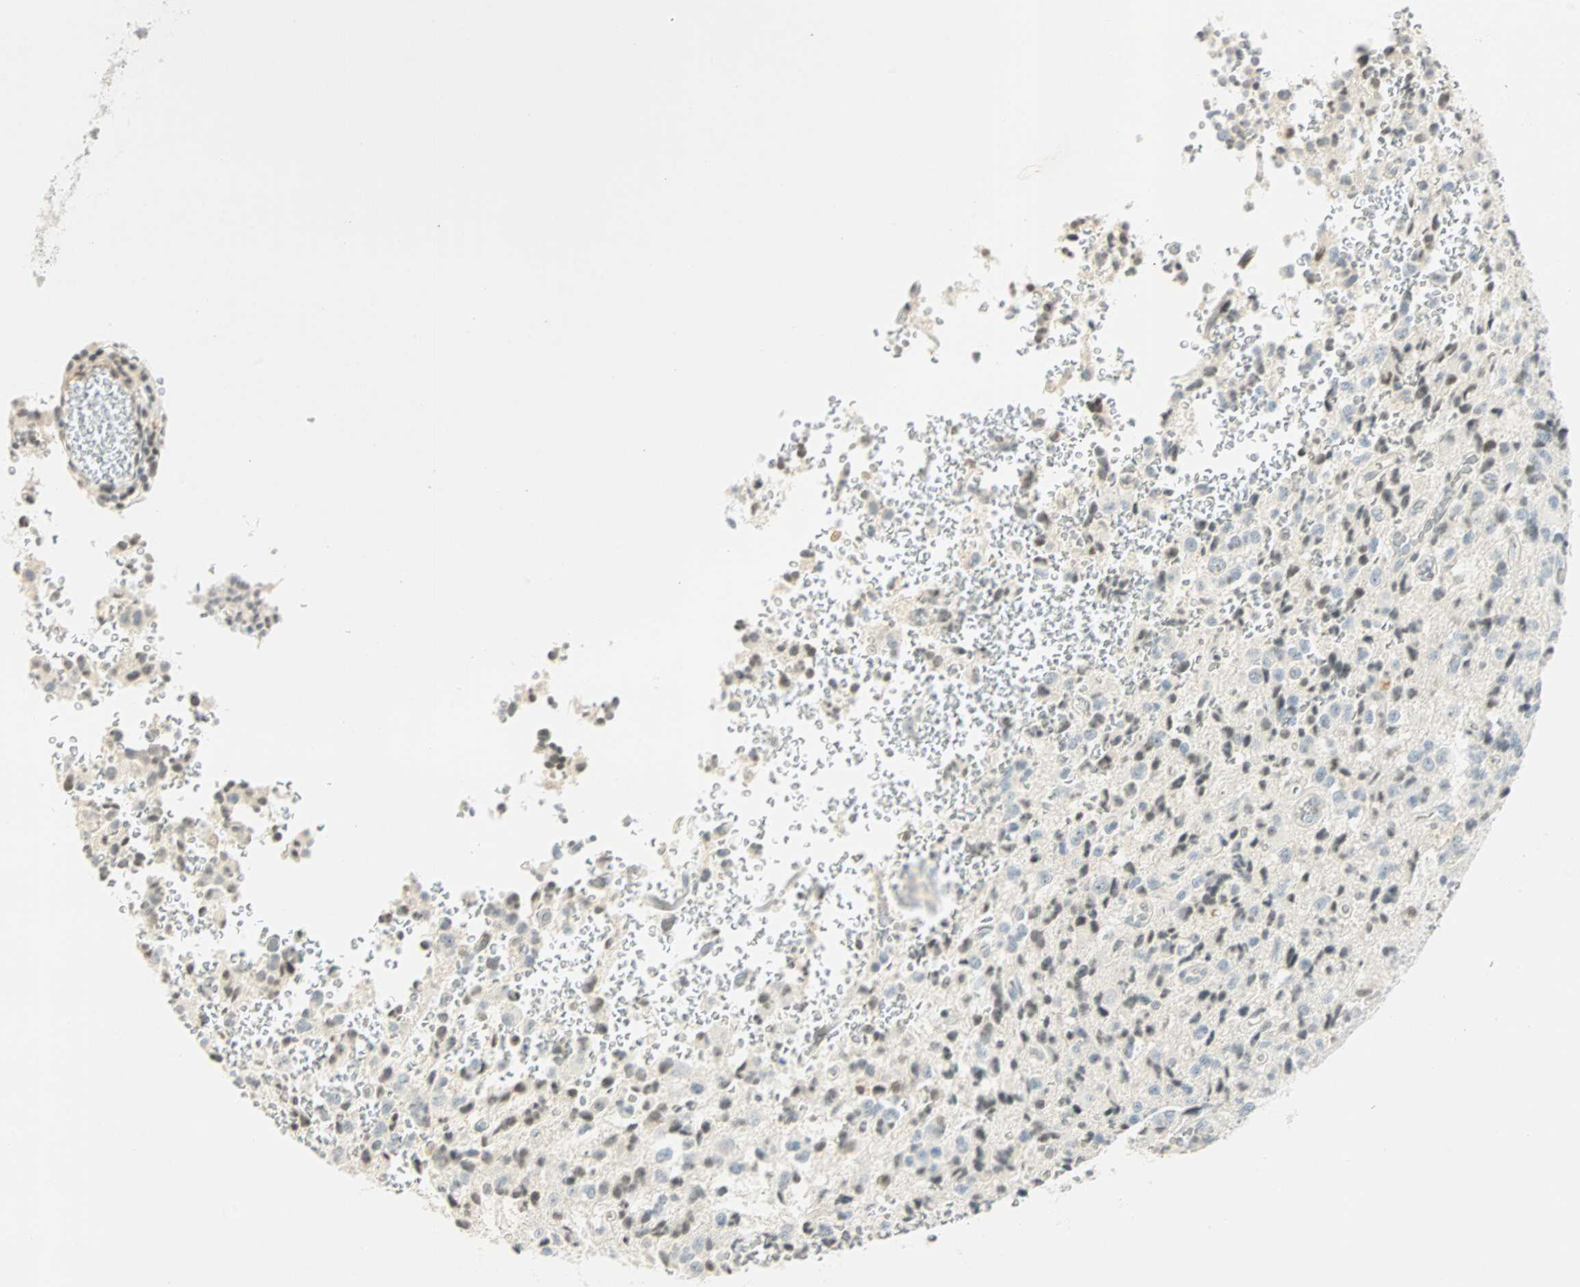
{"staining": {"intensity": "weak", "quantity": "<25%", "location": "nuclear"}, "tissue": "glioma", "cell_type": "Tumor cells", "image_type": "cancer", "snomed": [{"axis": "morphology", "description": "Glioma, malignant, High grade"}, {"axis": "topography", "description": "pancreas cauda"}], "caption": "Tumor cells show no significant protein expression in glioma.", "gene": "SMAD3", "patient": {"sex": "male", "age": 60}}